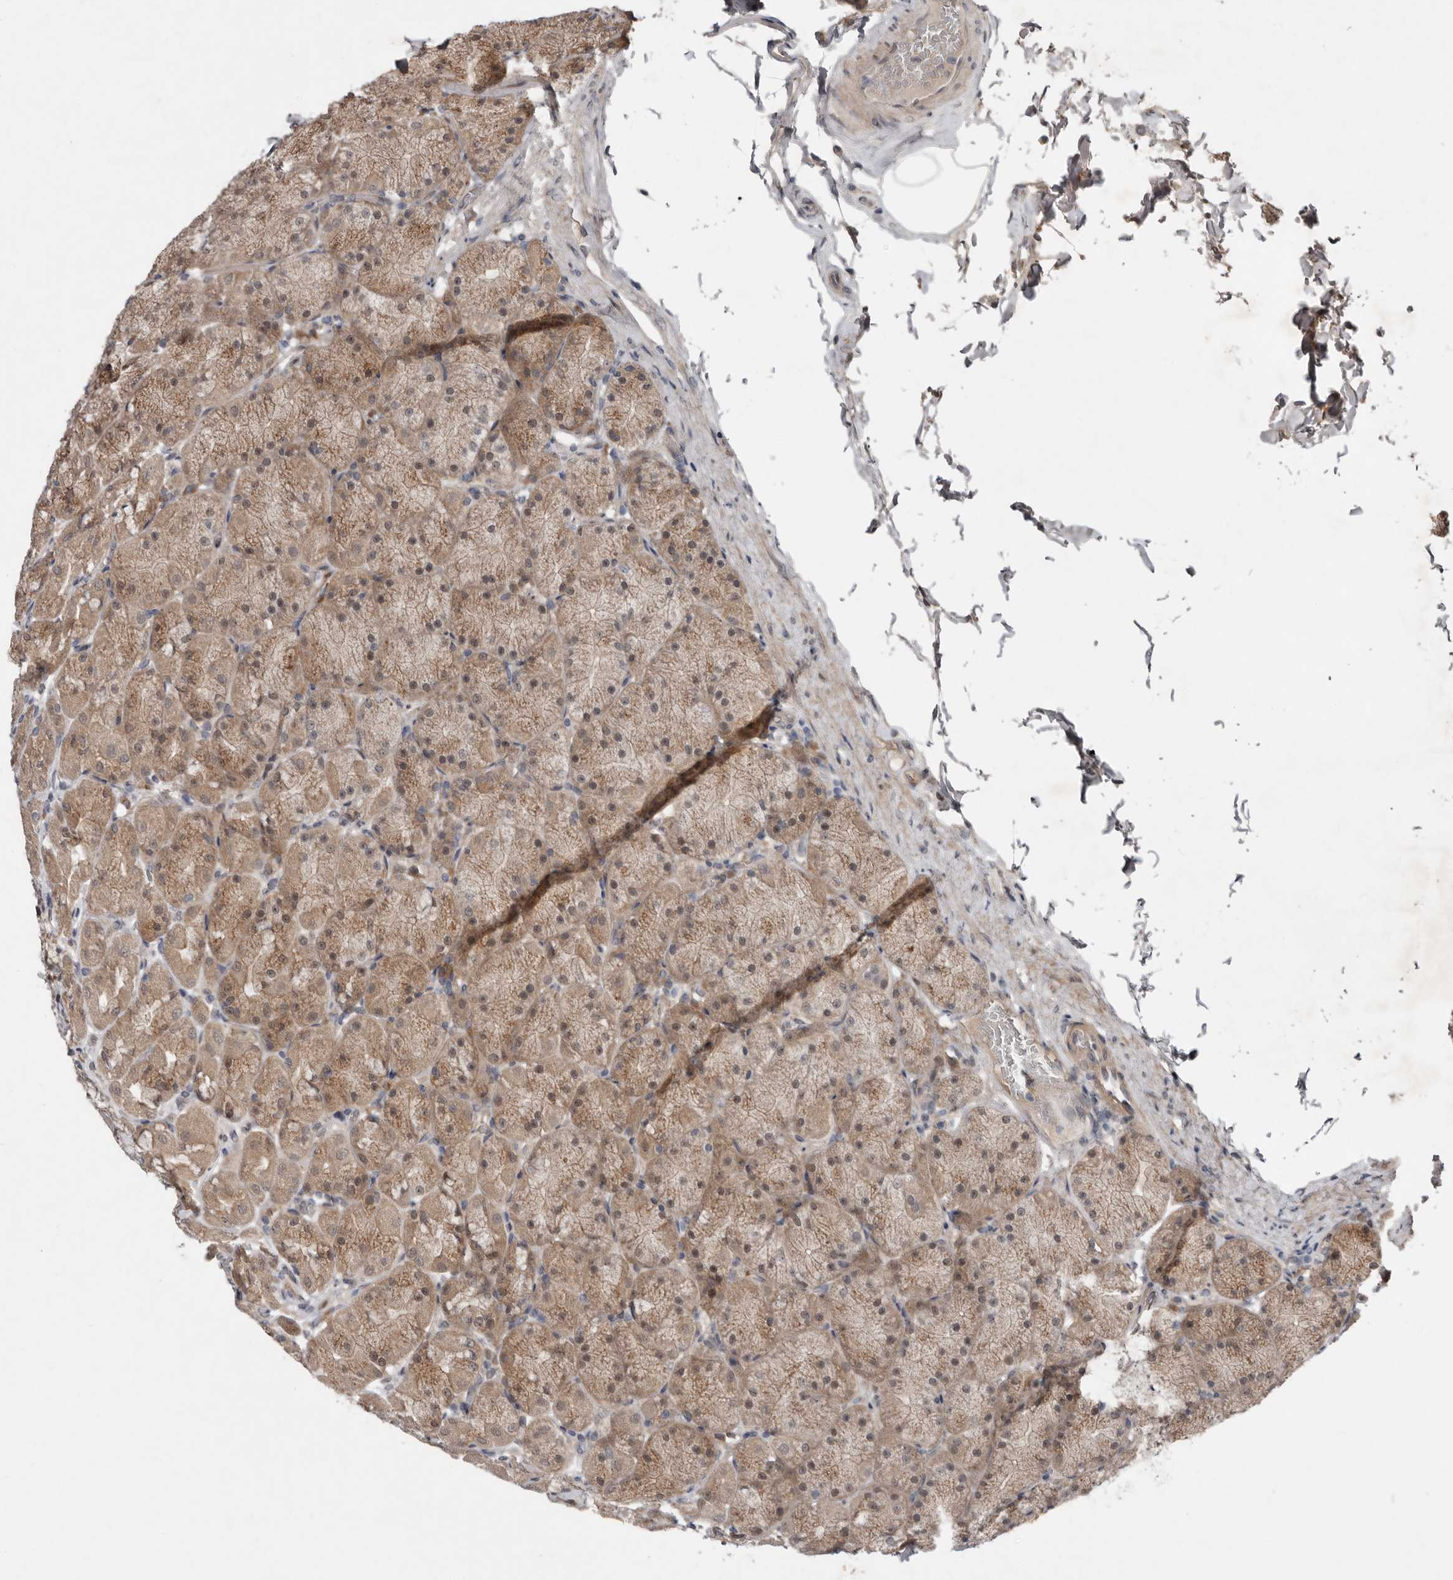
{"staining": {"intensity": "moderate", "quantity": ">75%", "location": "cytoplasmic/membranous"}, "tissue": "stomach", "cell_type": "Glandular cells", "image_type": "normal", "snomed": [{"axis": "morphology", "description": "Normal tissue, NOS"}, {"axis": "topography", "description": "Stomach, upper"}], "caption": "Human stomach stained with a brown dye shows moderate cytoplasmic/membranous positive expression in about >75% of glandular cells.", "gene": "CHML", "patient": {"sex": "female", "age": 56}}